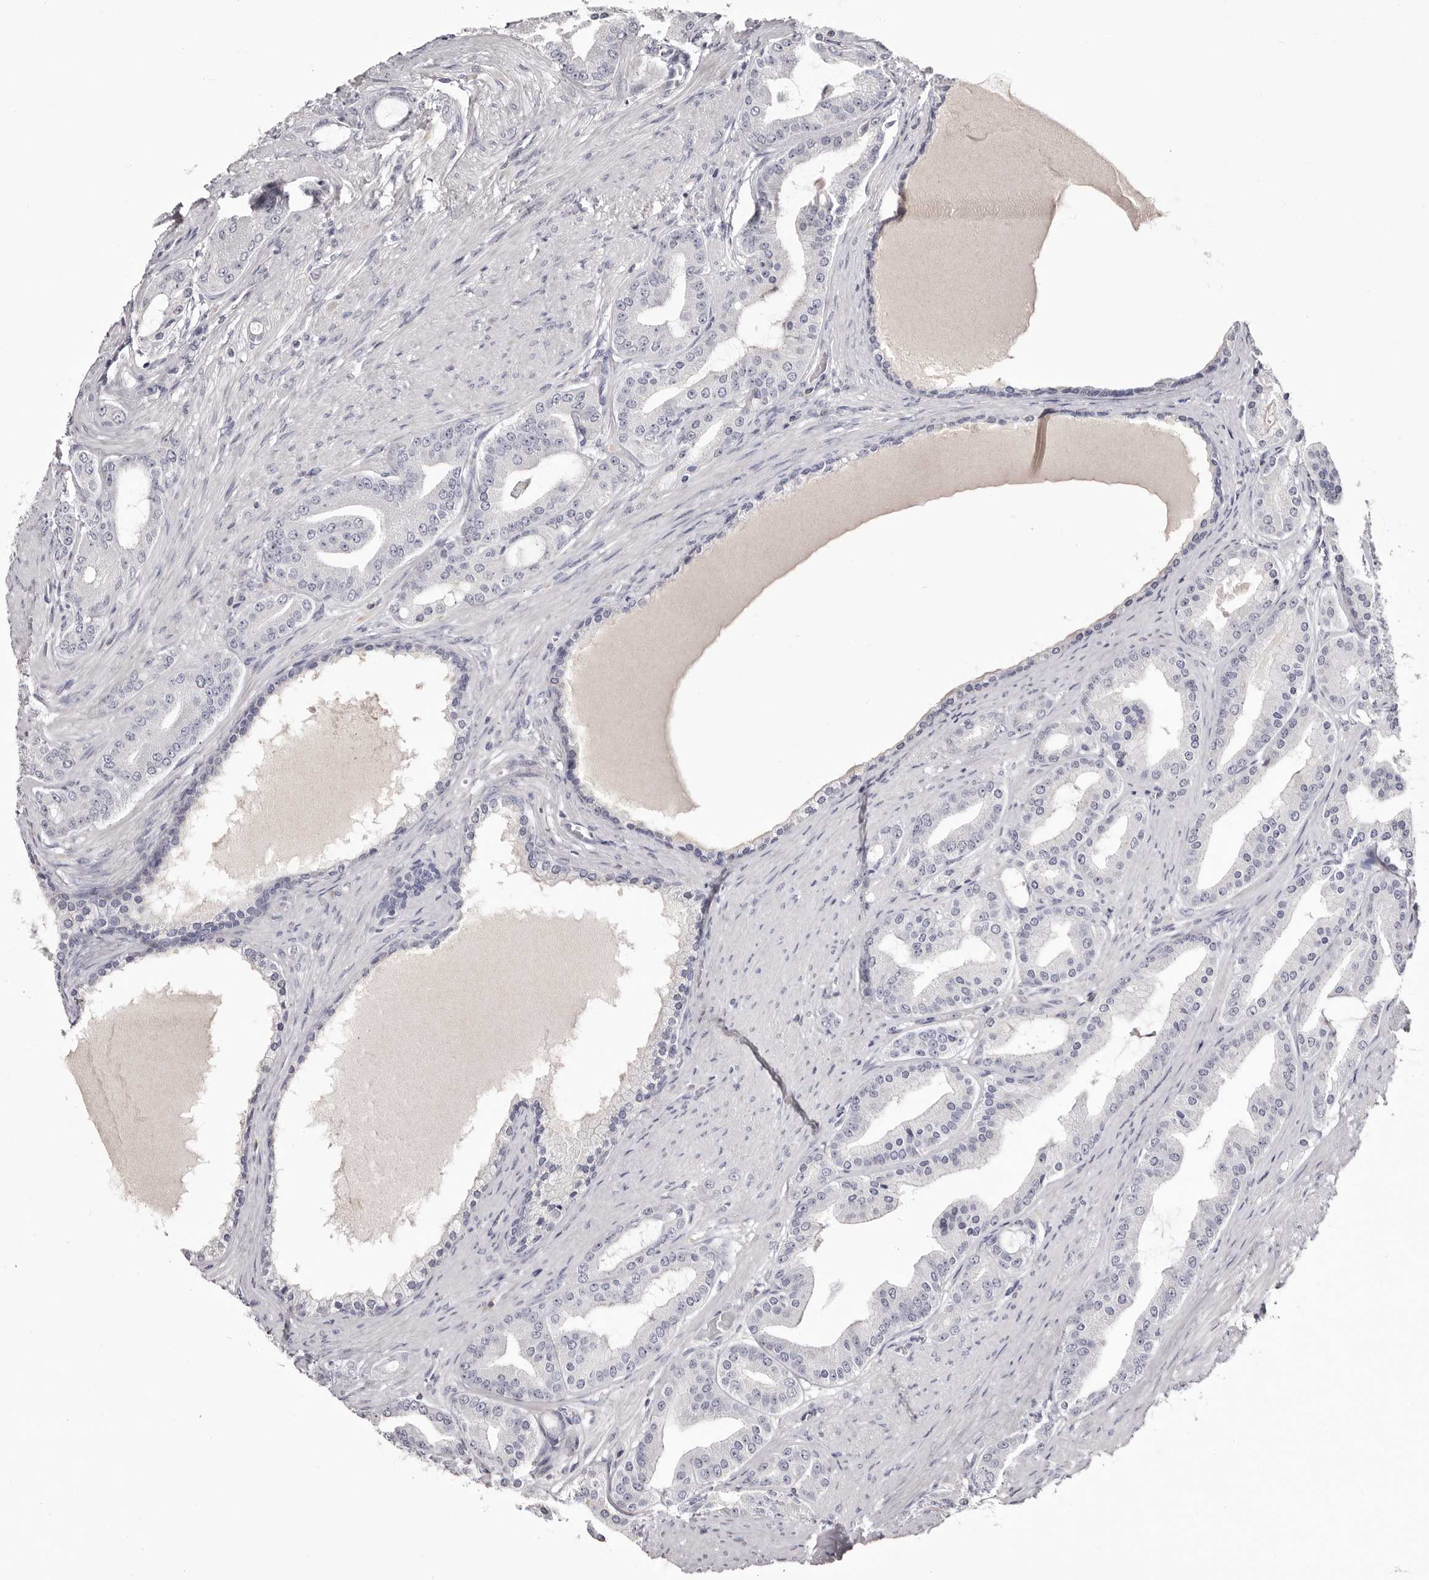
{"staining": {"intensity": "negative", "quantity": "none", "location": "none"}, "tissue": "prostate cancer", "cell_type": "Tumor cells", "image_type": "cancer", "snomed": [{"axis": "morphology", "description": "Adenocarcinoma, High grade"}, {"axis": "topography", "description": "Prostate"}], "caption": "DAB immunohistochemical staining of human prostate high-grade adenocarcinoma displays no significant staining in tumor cells.", "gene": "CA6", "patient": {"sex": "male", "age": 60}}